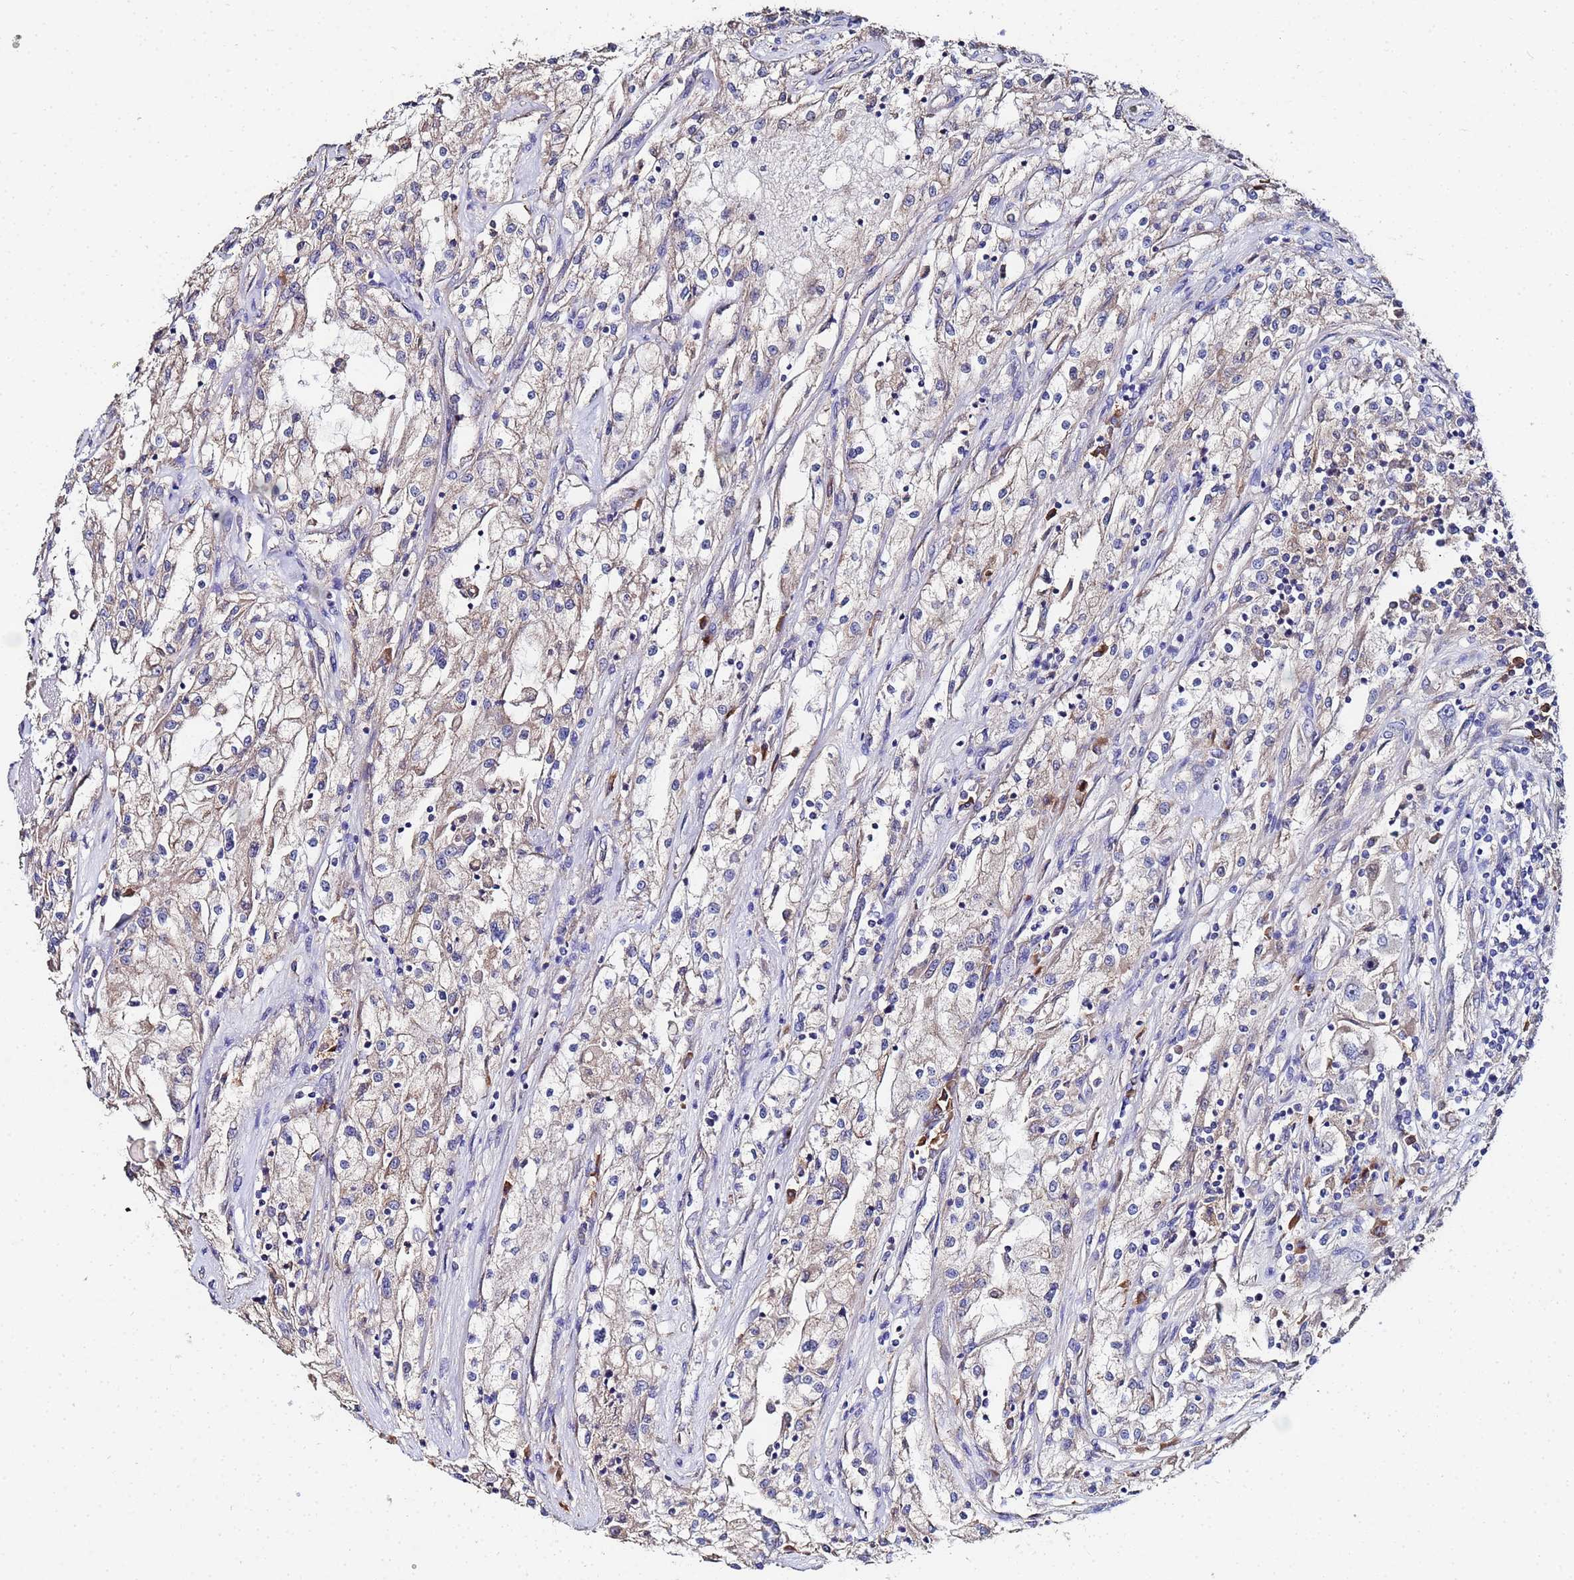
{"staining": {"intensity": "weak", "quantity": "<25%", "location": "cytoplasmic/membranous"}, "tissue": "renal cancer", "cell_type": "Tumor cells", "image_type": "cancer", "snomed": [{"axis": "morphology", "description": "Adenocarcinoma, NOS"}, {"axis": "topography", "description": "Kidney"}], "caption": "IHC of human renal cancer (adenocarcinoma) shows no positivity in tumor cells. The staining was performed using DAB to visualize the protein expression in brown, while the nuclei were stained in blue with hematoxylin (Magnification: 20x).", "gene": "TCP10L", "patient": {"sex": "female", "age": 52}}